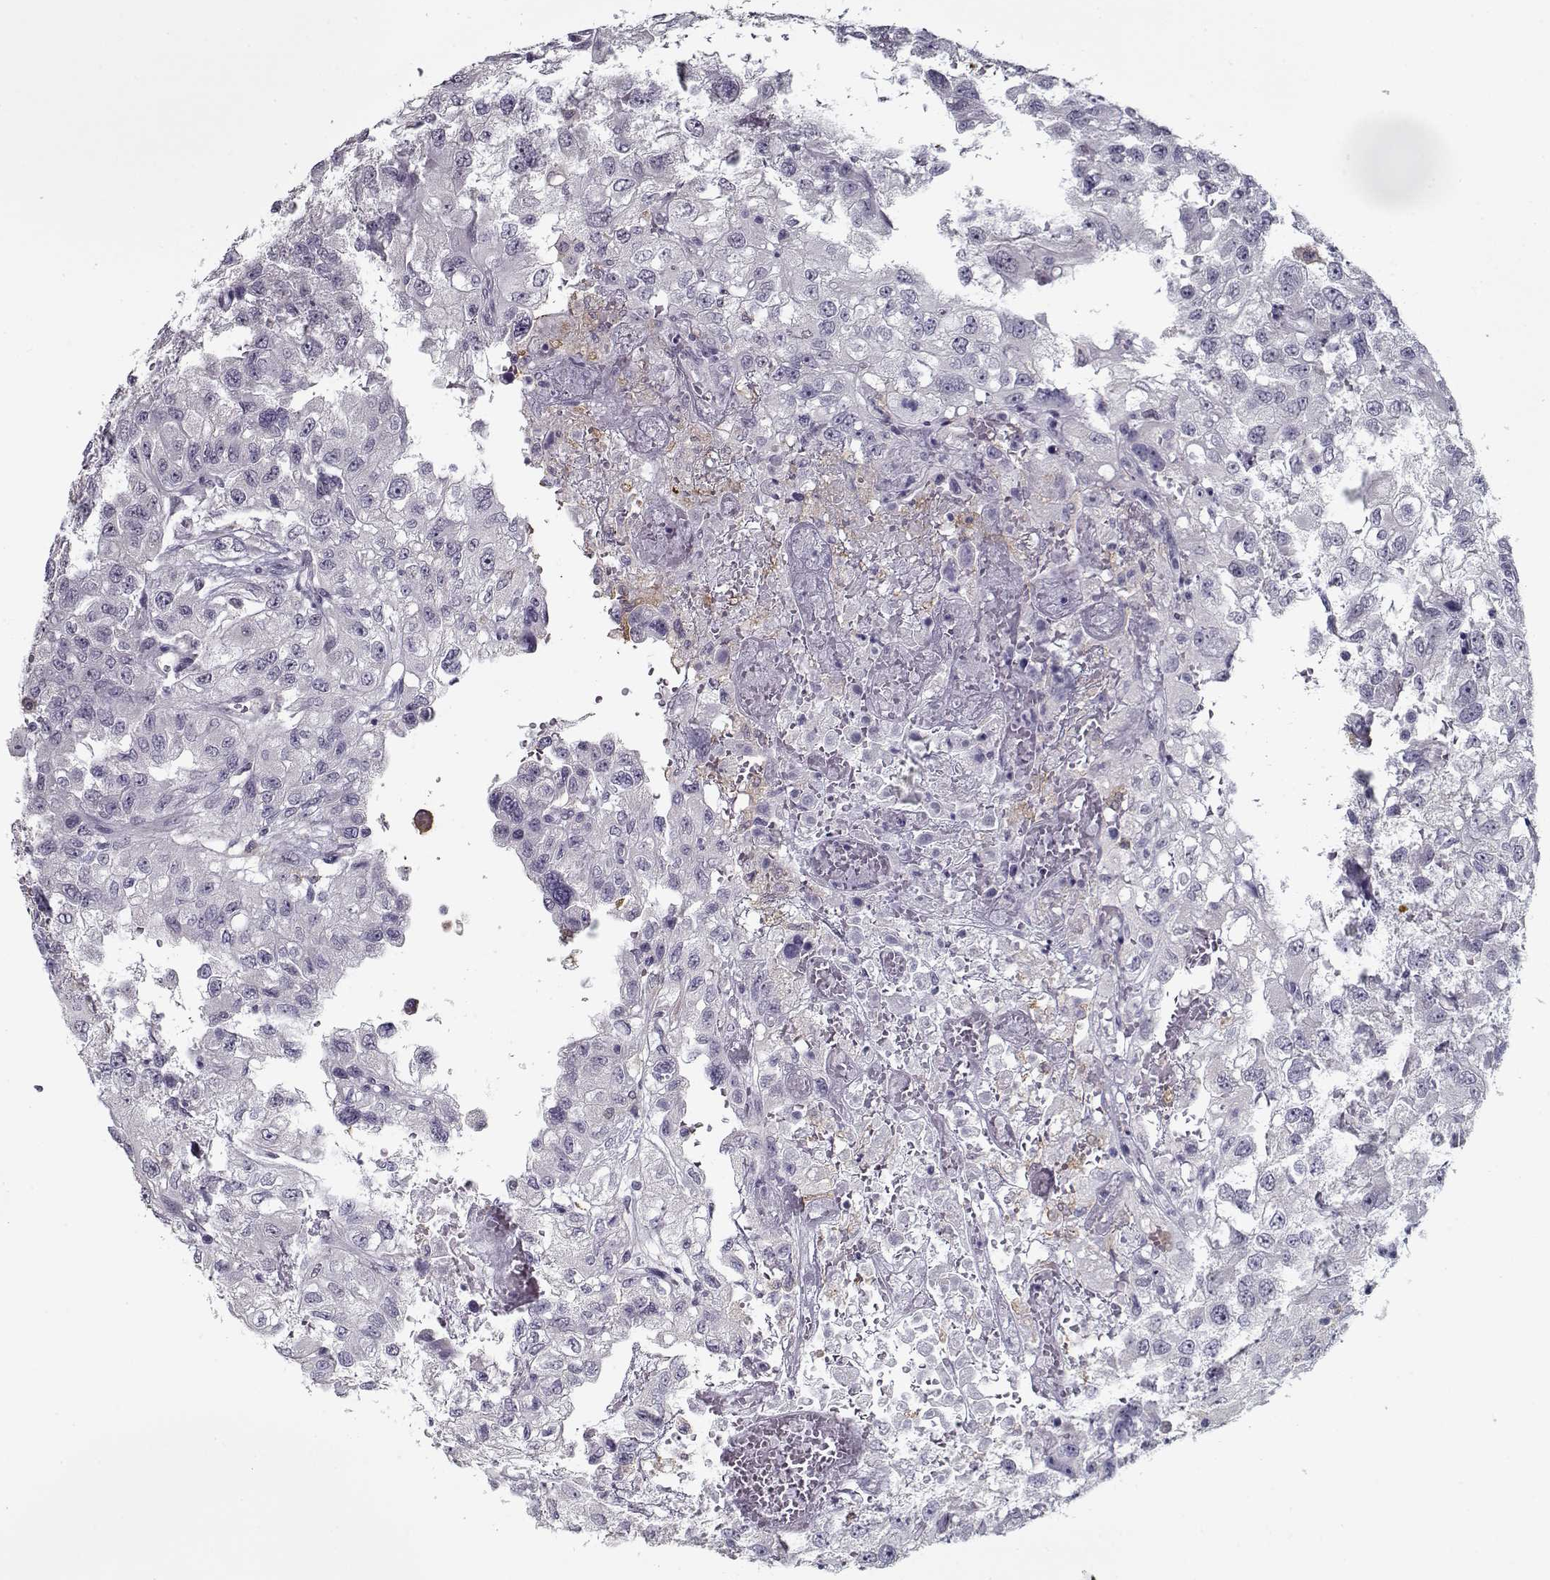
{"staining": {"intensity": "negative", "quantity": "none", "location": "none"}, "tissue": "renal cancer", "cell_type": "Tumor cells", "image_type": "cancer", "snomed": [{"axis": "morphology", "description": "Adenocarcinoma, NOS"}, {"axis": "topography", "description": "Kidney"}], "caption": "This is an IHC micrograph of renal adenocarcinoma. There is no staining in tumor cells.", "gene": "SEC16B", "patient": {"sex": "male", "age": 64}}